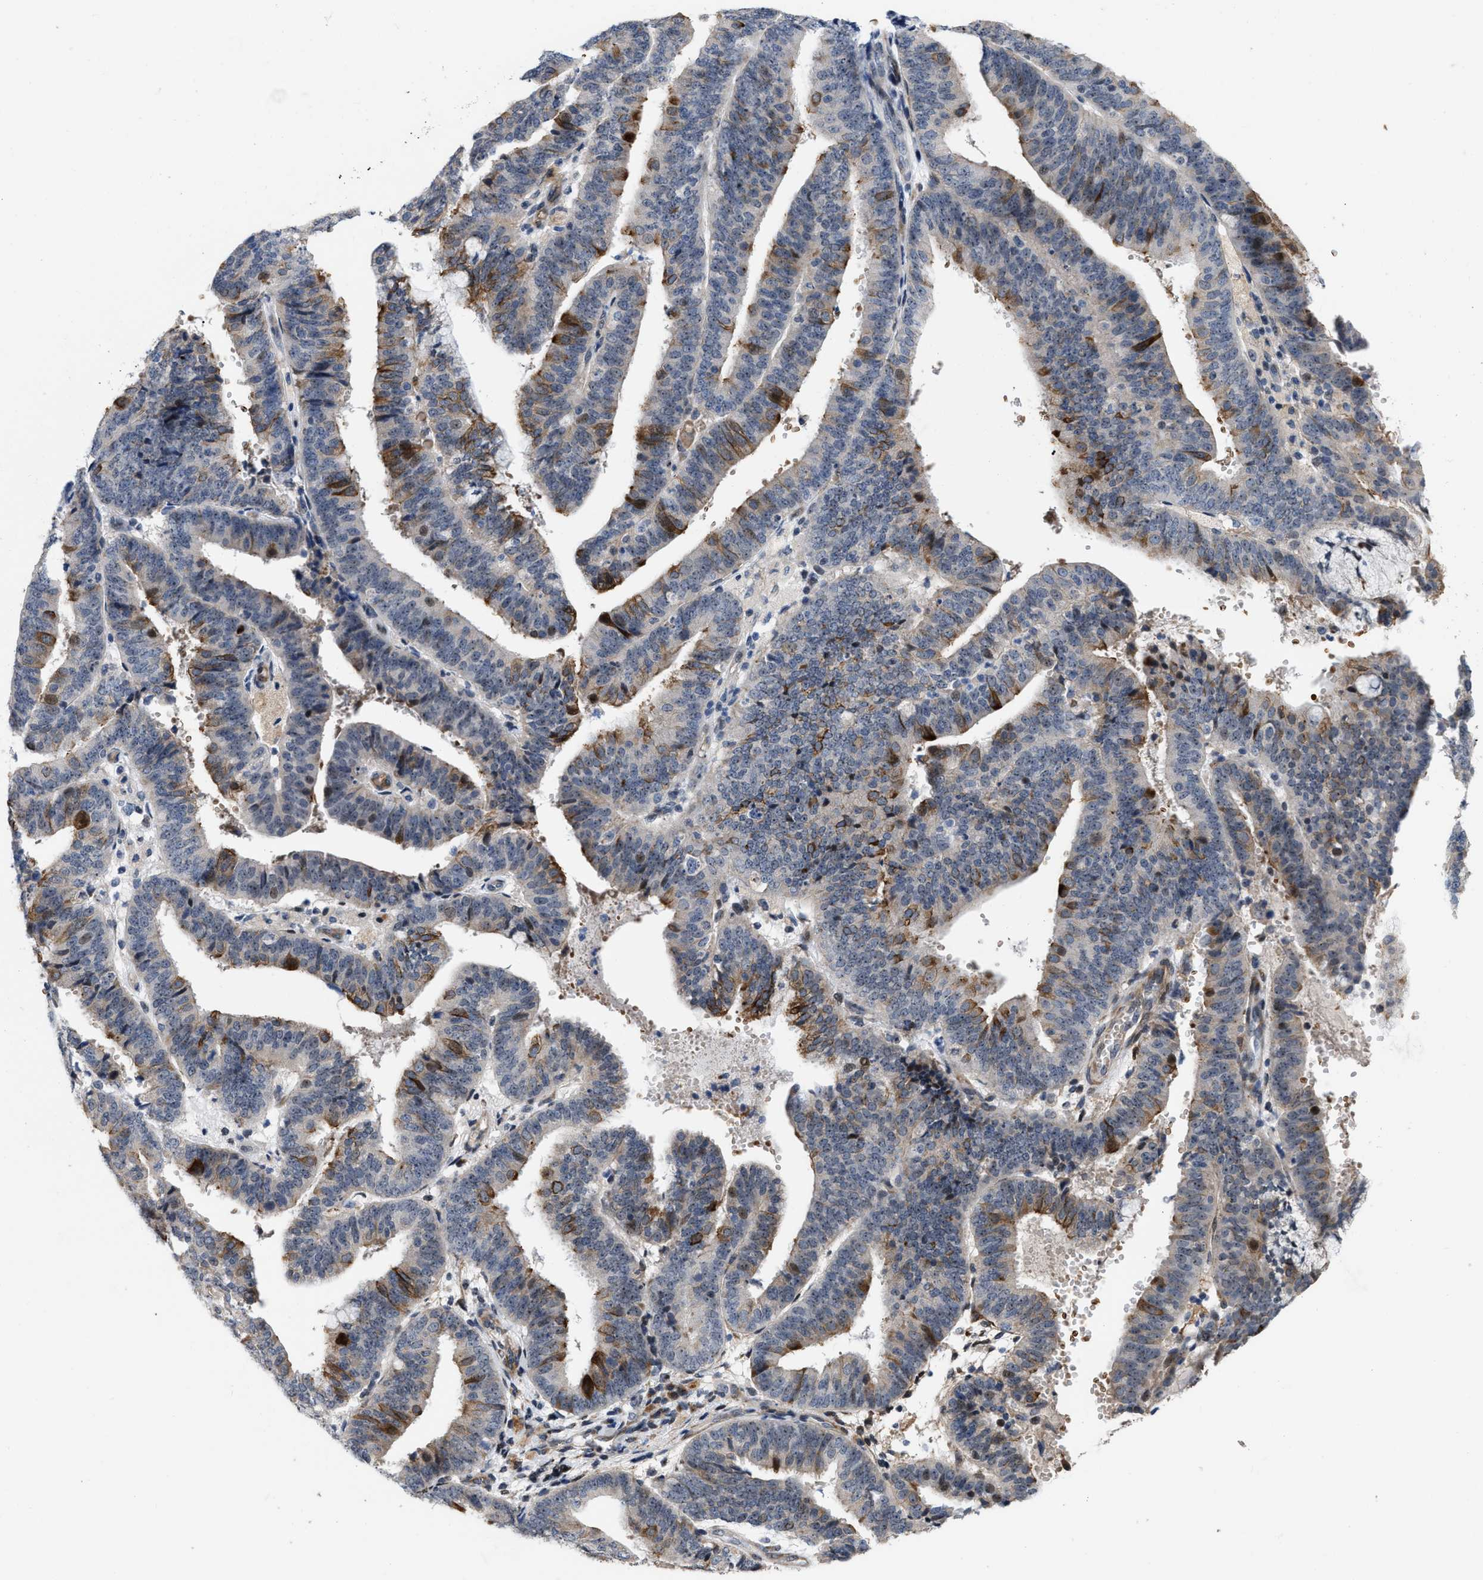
{"staining": {"intensity": "moderate", "quantity": "<25%", "location": "cytoplasmic/membranous"}, "tissue": "endometrial cancer", "cell_type": "Tumor cells", "image_type": "cancer", "snomed": [{"axis": "morphology", "description": "Adenocarcinoma, NOS"}, {"axis": "topography", "description": "Endometrium"}], "caption": "Adenocarcinoma (endometrial) was stained to show a protein in brown. There is low levels of moderate cytoplasmic/membranous positivity in approximately <25% of tumor cells. The staining was performed using DAB to visualize the protein expression in brown, while the nuclei were stained in blue with hematoxylin (Magnification: 20x).", "gene": "POLR1F", "patient": {"sex": "female", "age": 63}}